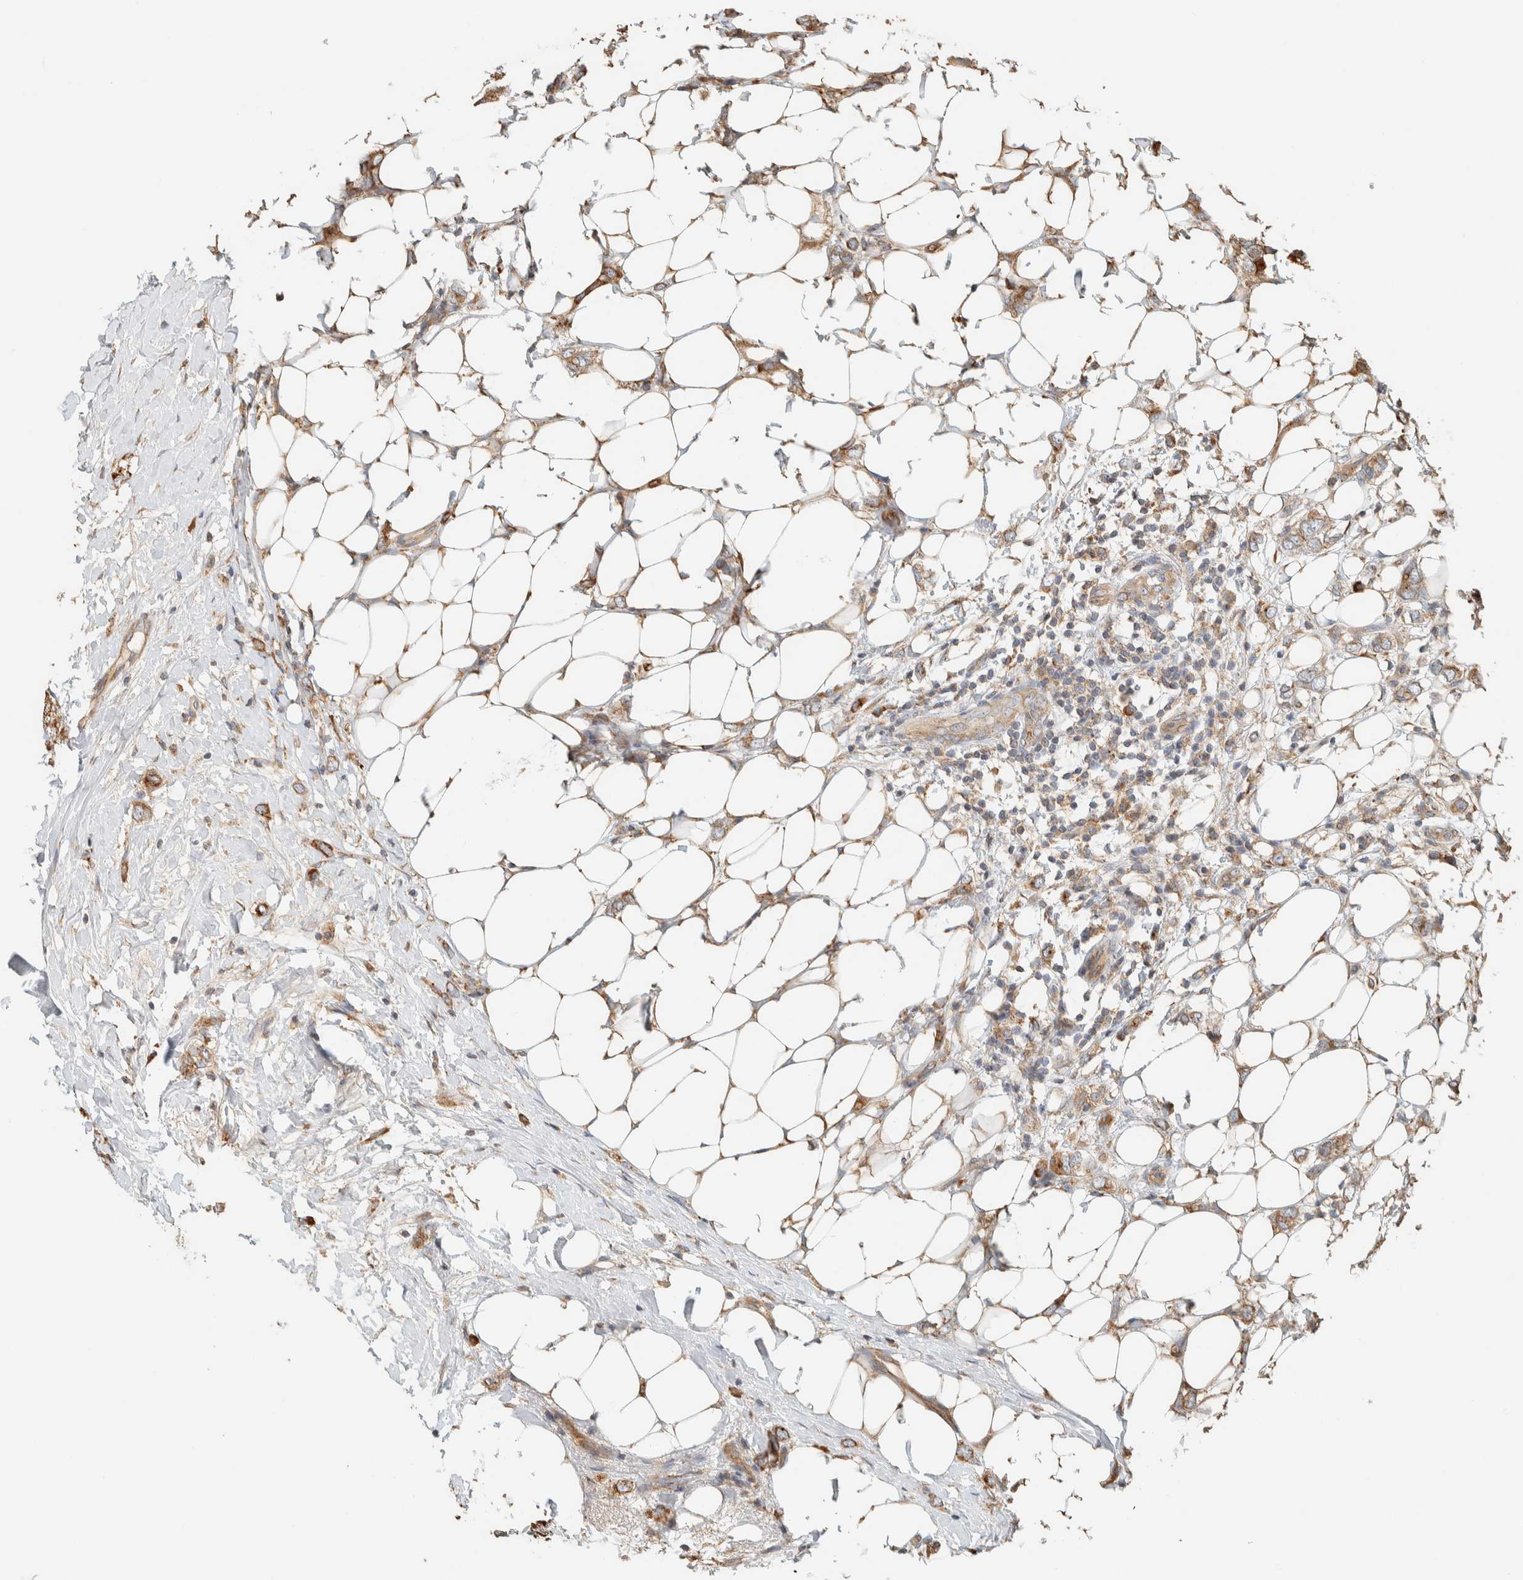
{"staining": {"intensity": "moderate", "quantity": ">75%", "location": "cytoplasmic/membranous"}, "tissue": "breast cancer", "cell_type": "Tumor cells", "image_type": "cancer", "snomed": [{"axis": "morphology", "description": "Normal tissue, NOS"}, {"axis": "morphology", "description": "Lobular carcinoma"}, {"axis": "topography", "description": "Breast"}], "caption": "Immunohistochemistry (IHC) photomicrograph of neoplastic tissue: breast cancer stained using IHC exhibits medium levels of moderate protein expression localized specifically in the cytoplasmic/membranous of tumor cells, appearing as a cytoplasmic/membranous brown color.", "gene": "RAB11FIP1", "patient": {"sex": "female", "age": 47}}